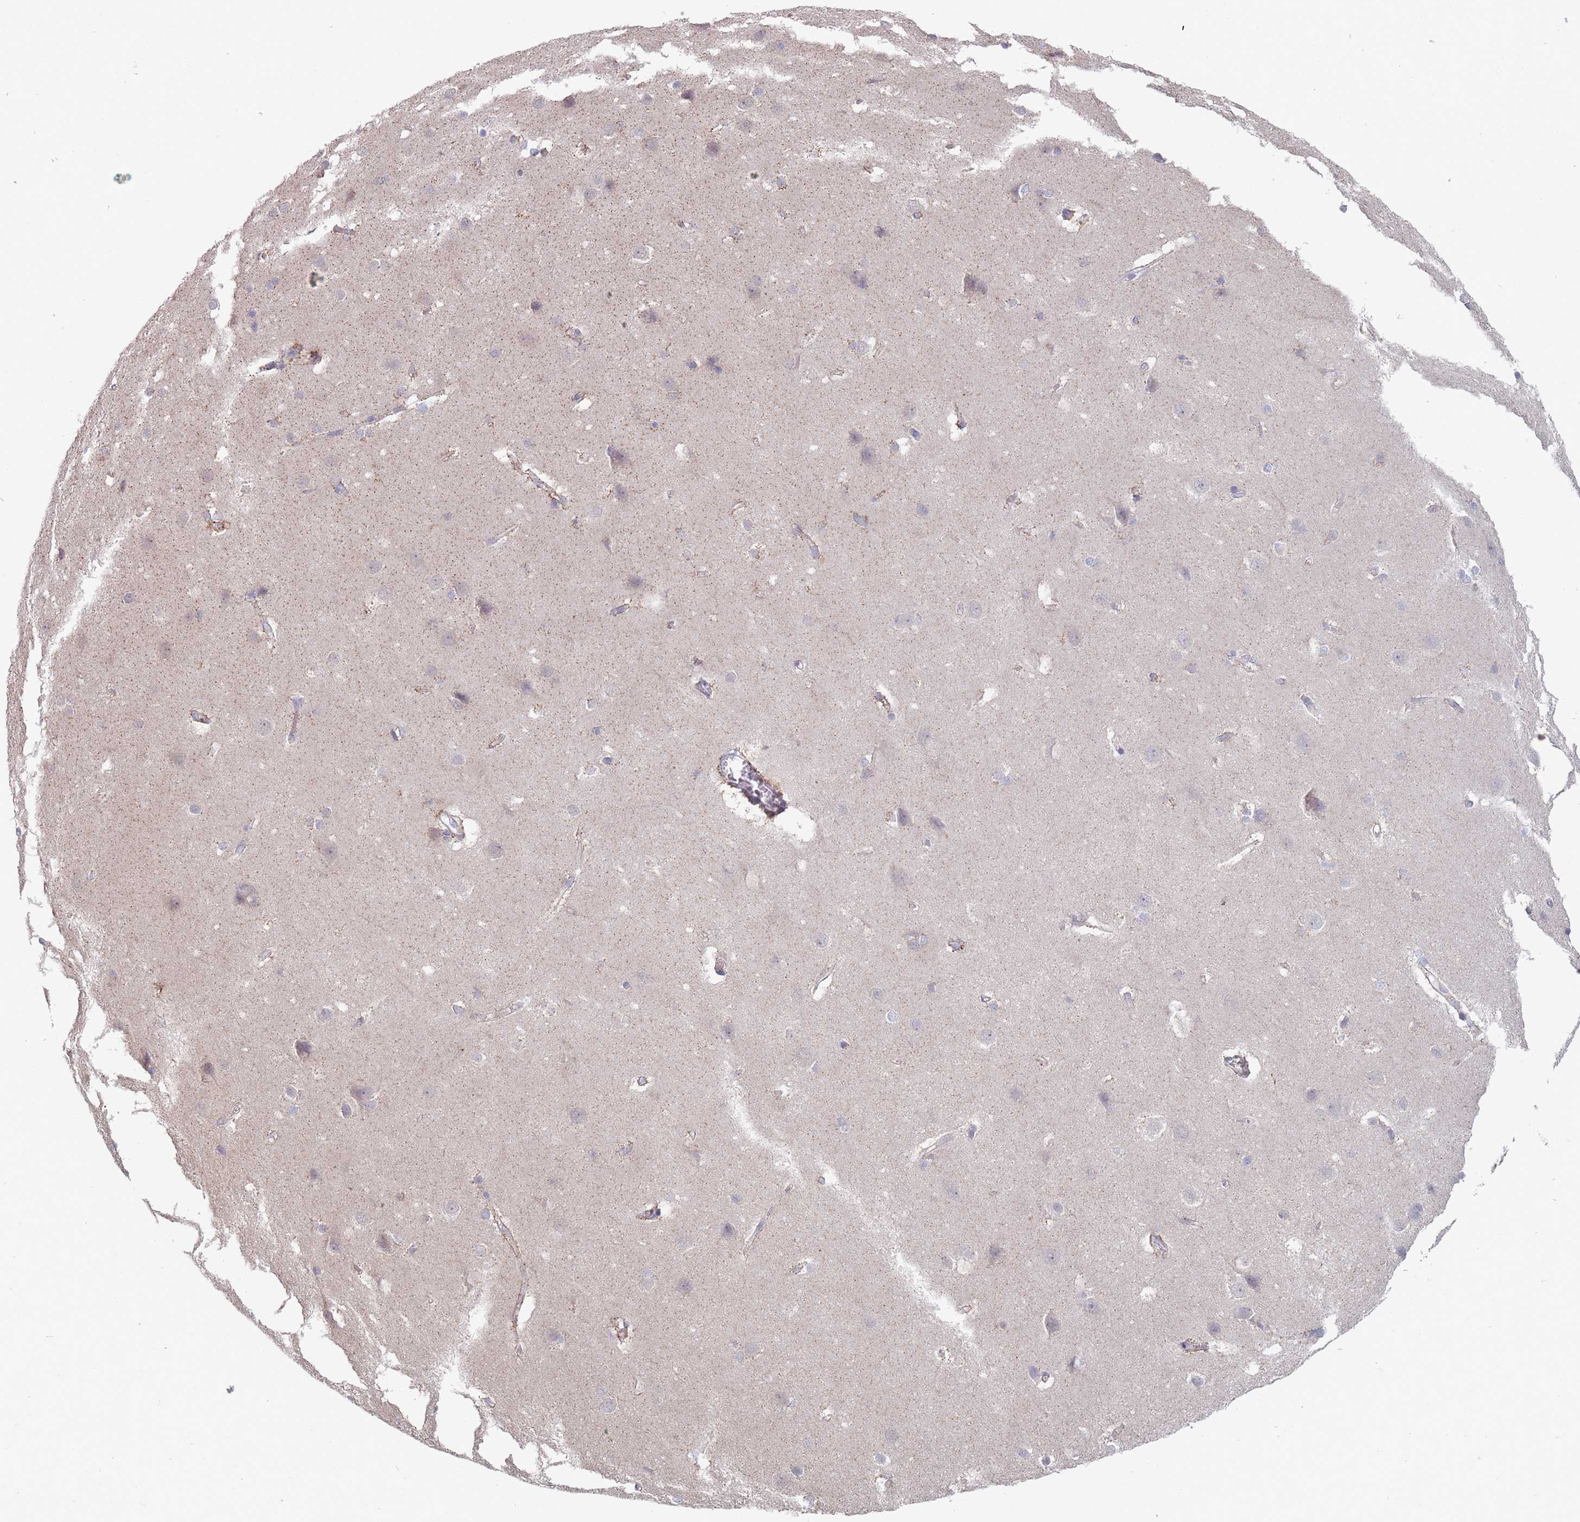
{"staining": {"intensity": "negative", "quantity": "none", "location": "none"}, "tissue": "cerebral cortex", "cell_type": "Endothelial cells", "image_type": "normal", "snomed": [{"axis": "morphology", "description": "Normal tissue, NOS"}, {"axis": "topography", "description": "Cerebral cortex"}], "caption": "Protein analysis of benign cerebral cortex displays no significant staining in endothelial cells. (DAB IHC, high magnification).", "gene": "NUB1", "patient": {"sex": "male", "age": 37}}